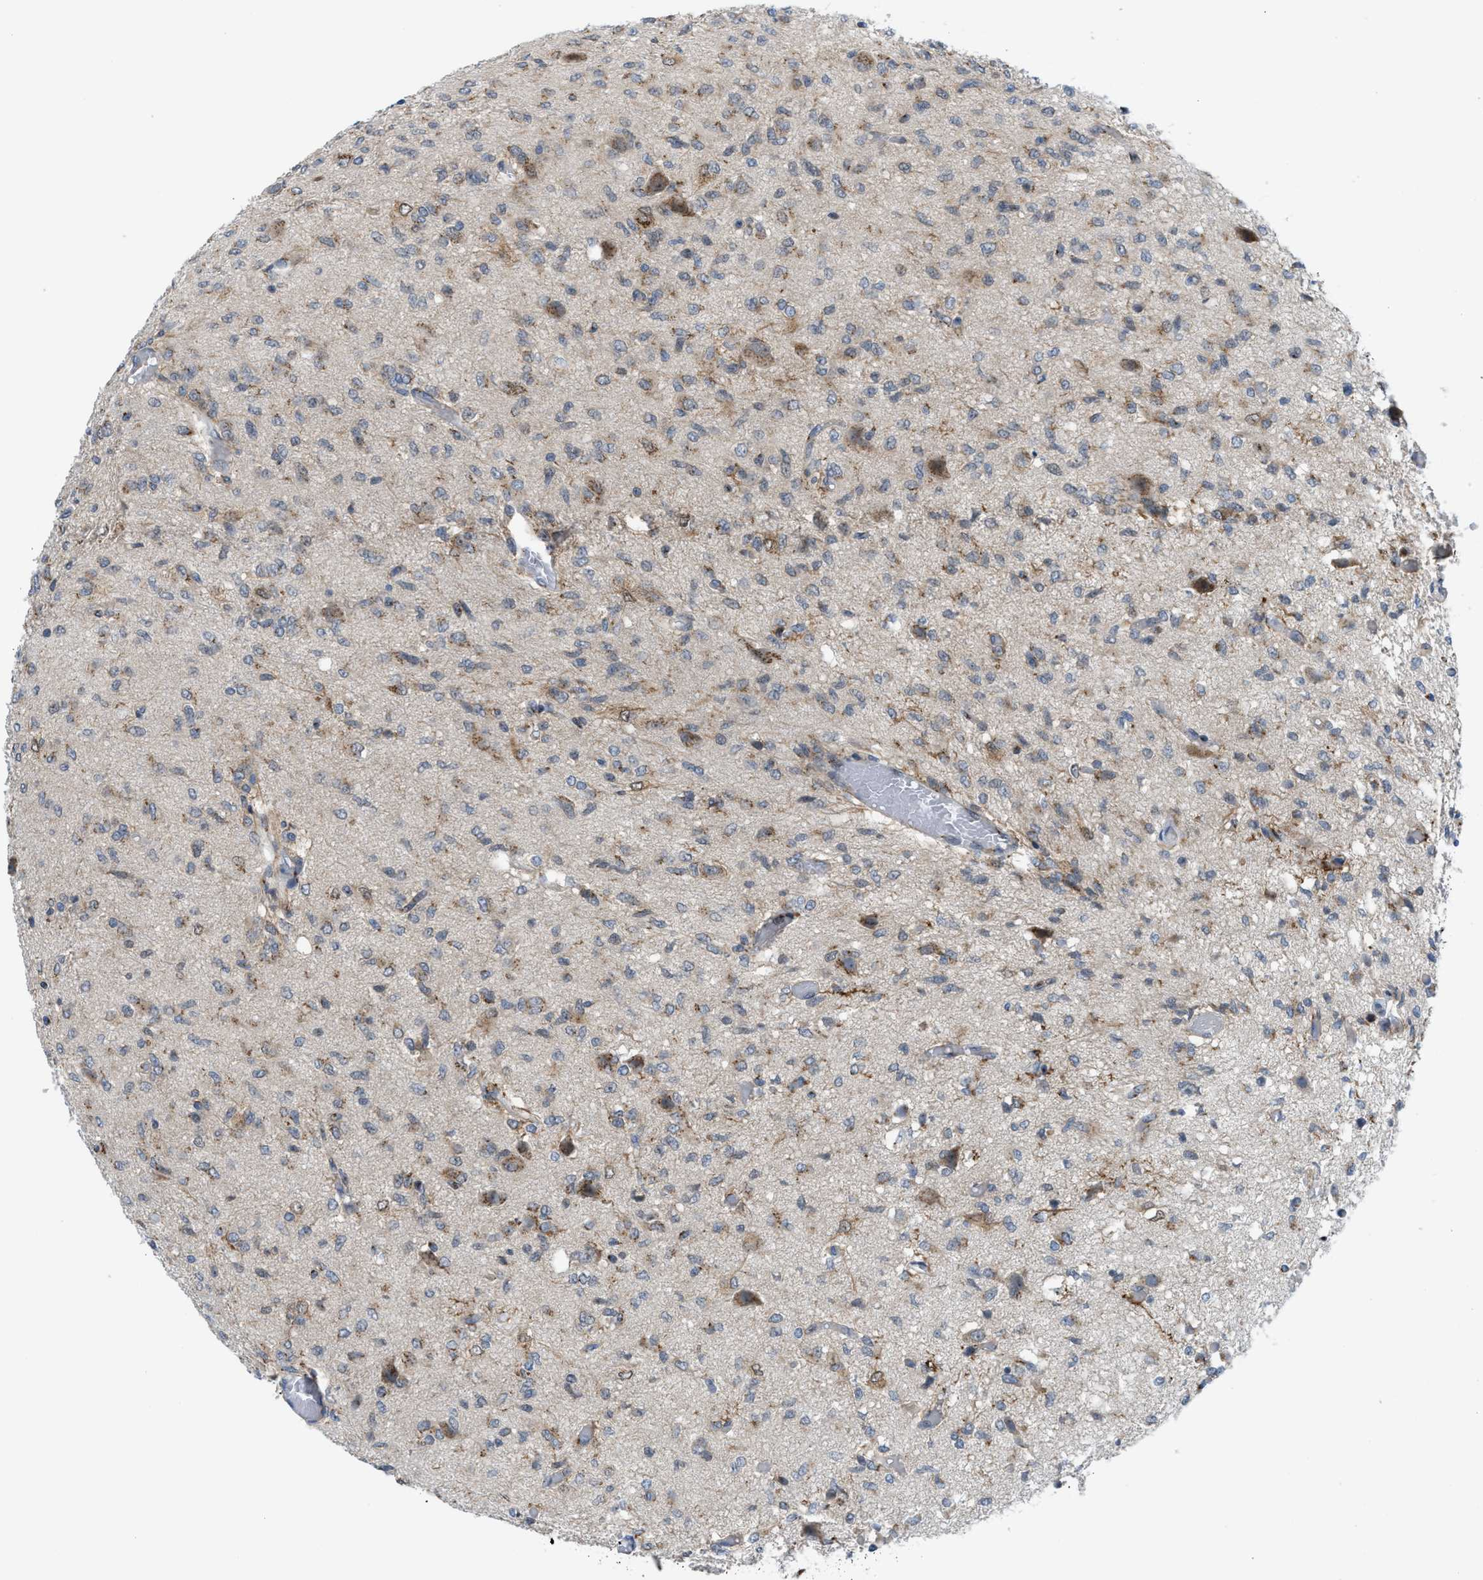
{"staining": {"intensity": "weak", "quantity": "25%-75%", "location": "cytoplasmic/membranous"}, "tissue": "glioma", "cell_type": "Tumor cells", "image_type": "cancer", "snomed": [{"axis": "morphology", "description": "Glioma, malignant, High grade"}, {"axis": "topography", "description": "Brain"}], "caption": "Malignant glioma (high-grade) stained with a brown dye displays weak cytoplasmic/membranous positive staining in about 25%-75% of tumor cells.", "gene": "SLC38A10", "patient": {"sex": "female", "age": 59}}